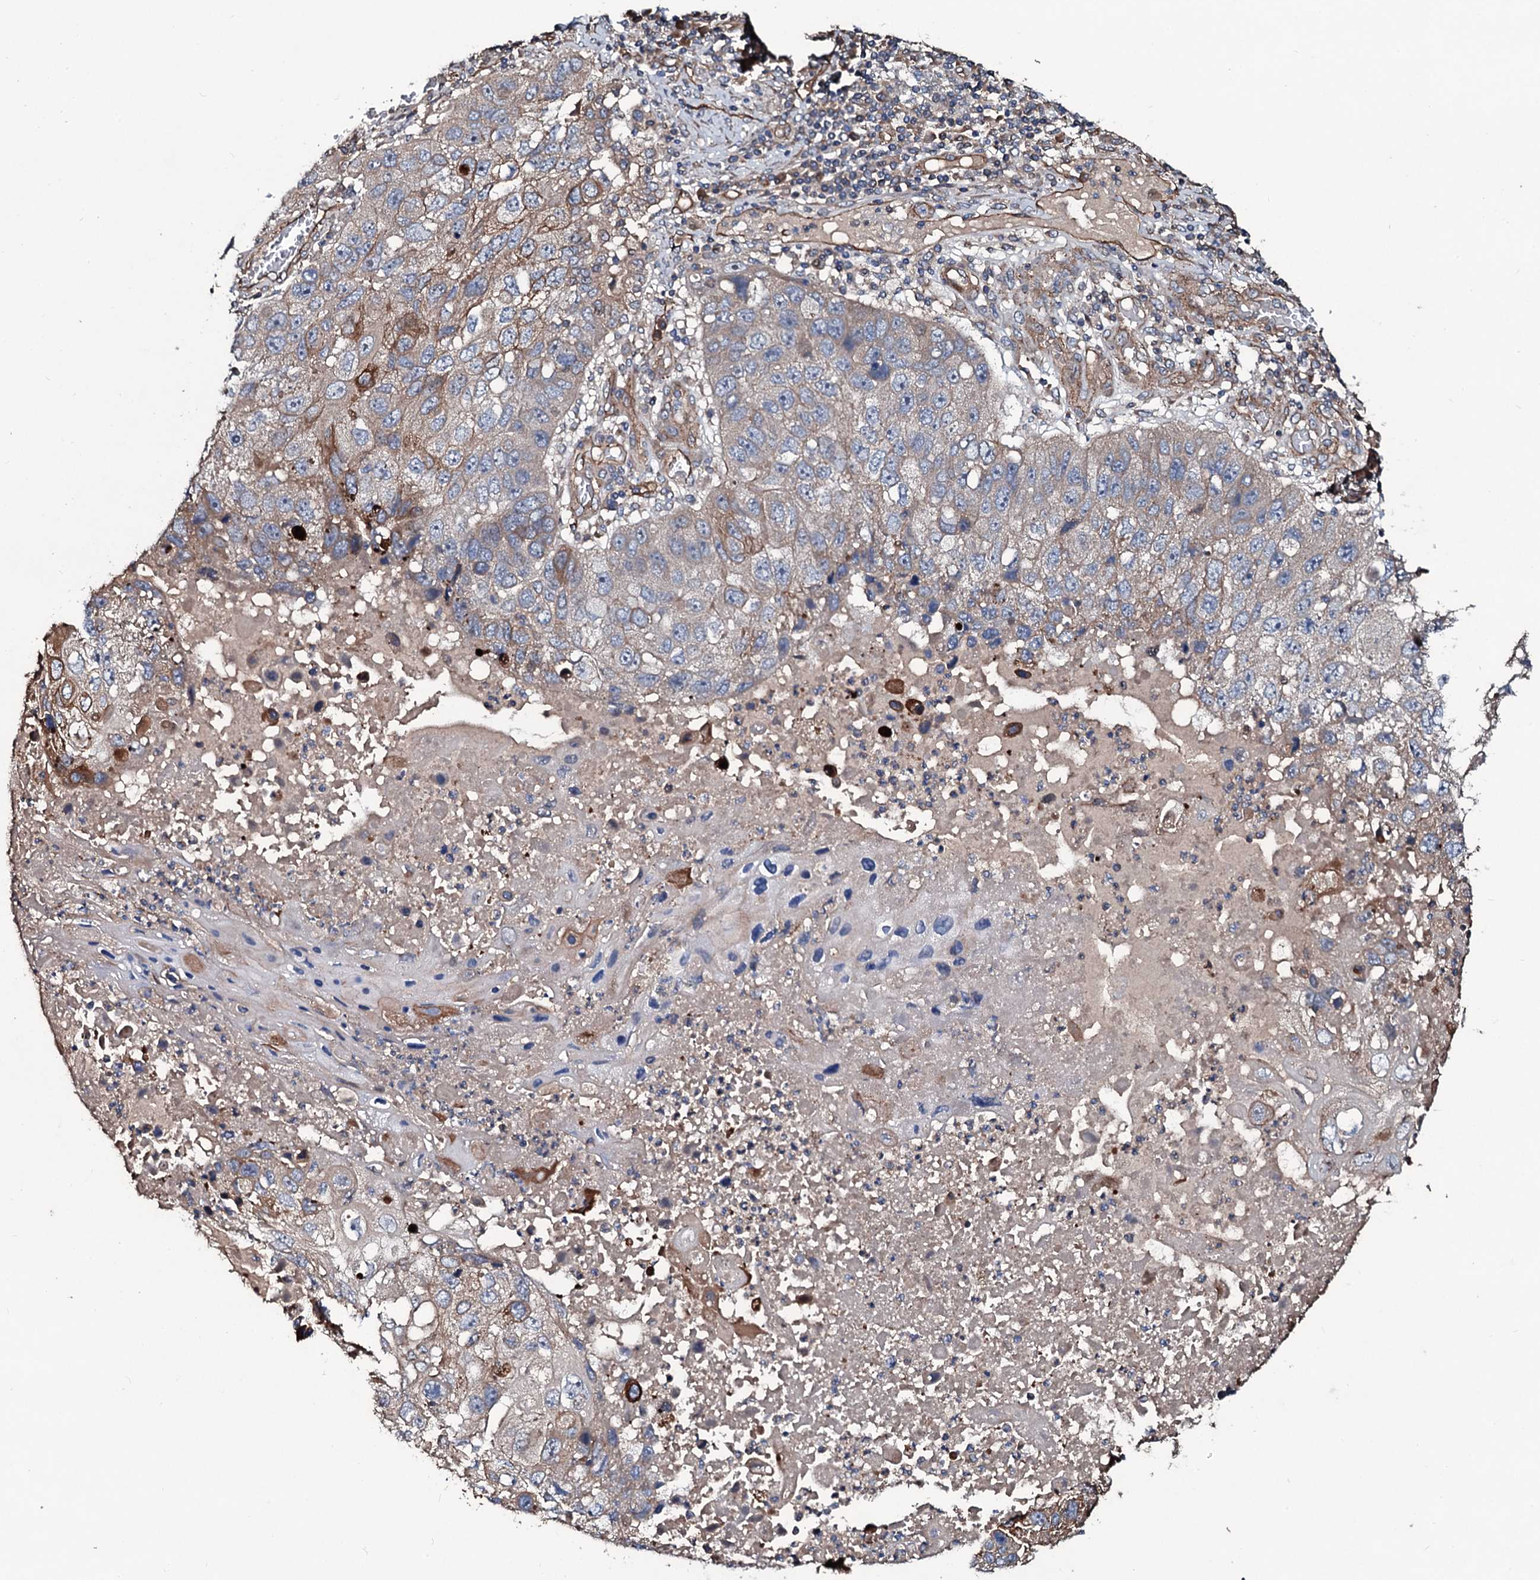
{"staining": {"intensity": "weak", "quantity": "<25%", "location": "cytoplasmic/membranous"}, "tissue": "lung cancer", "cell_type": "Tumor cells", "image_type": "cancer", "snomed": [{"axis": "morphology", "description": "Squamous cell carcinoma, NOS"}, {"axis": "topography", "description": "Lung"}], "caption": "This is a image of immunohistochemistry staining of lung cancer (squamous cell carcinoma), which shows no staining in tumor cells.", "gene": "DMAC2", "patient": {"sex": "male", "age": 61}}